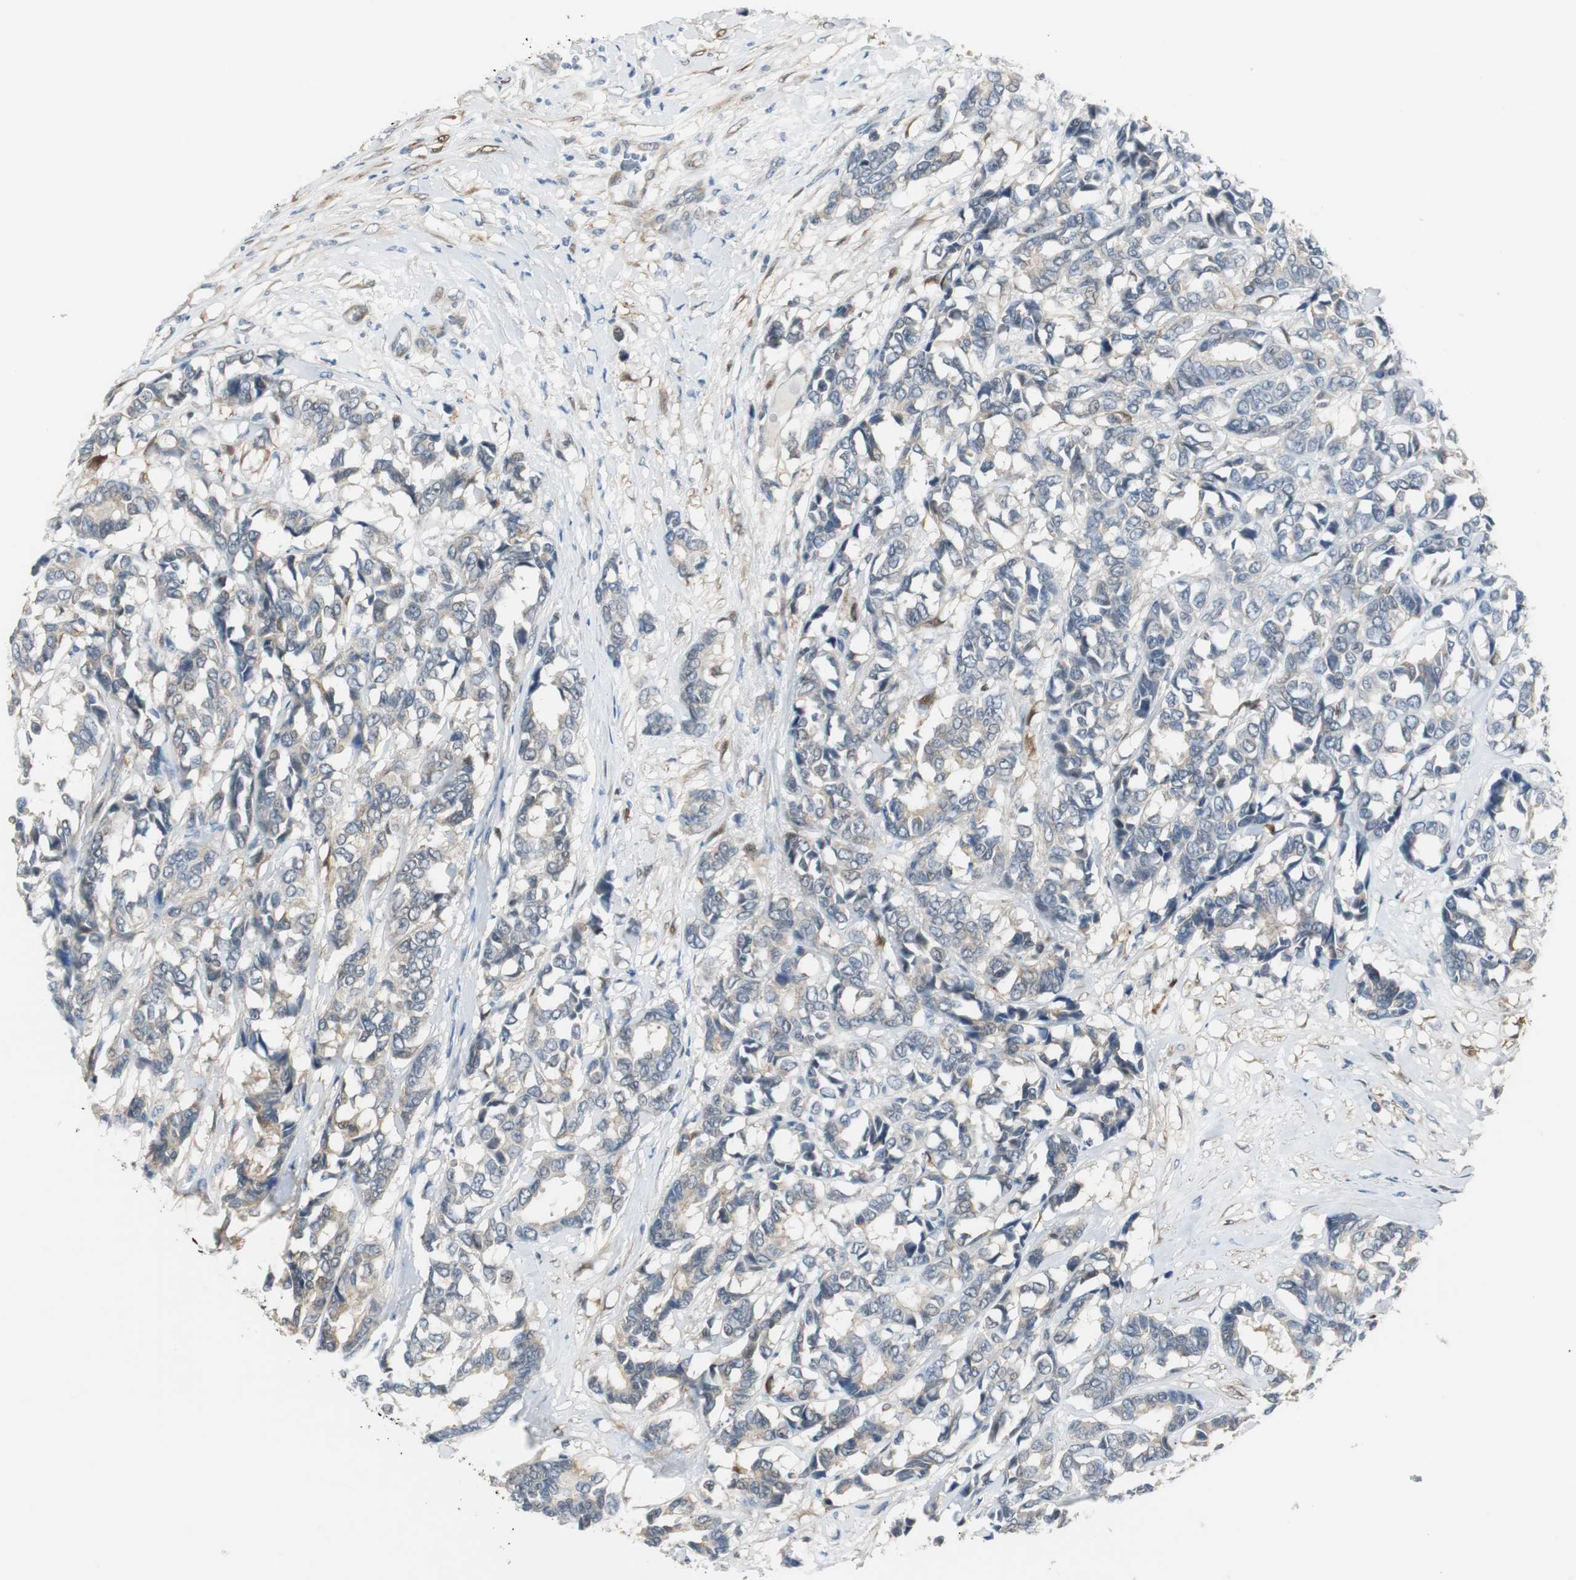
{"staining": {"intensity": "weak", "quantity": "<25%", "location": "cytoplasmic/membranous"}, "tissue": "breast cancer", "cell_type": "Tumor cells", "image_type": "cancer", "snomed": [{"axis": "morphology", "description": "Duct carcinoma"}, {"axis": "topography", "description": "Breast"}], "caption": "The photomicrograph shows no significant positivity in tumor cells of breast cancer.", "gene": "FHL2", "patient": {"sex": "female", "age": 87}}